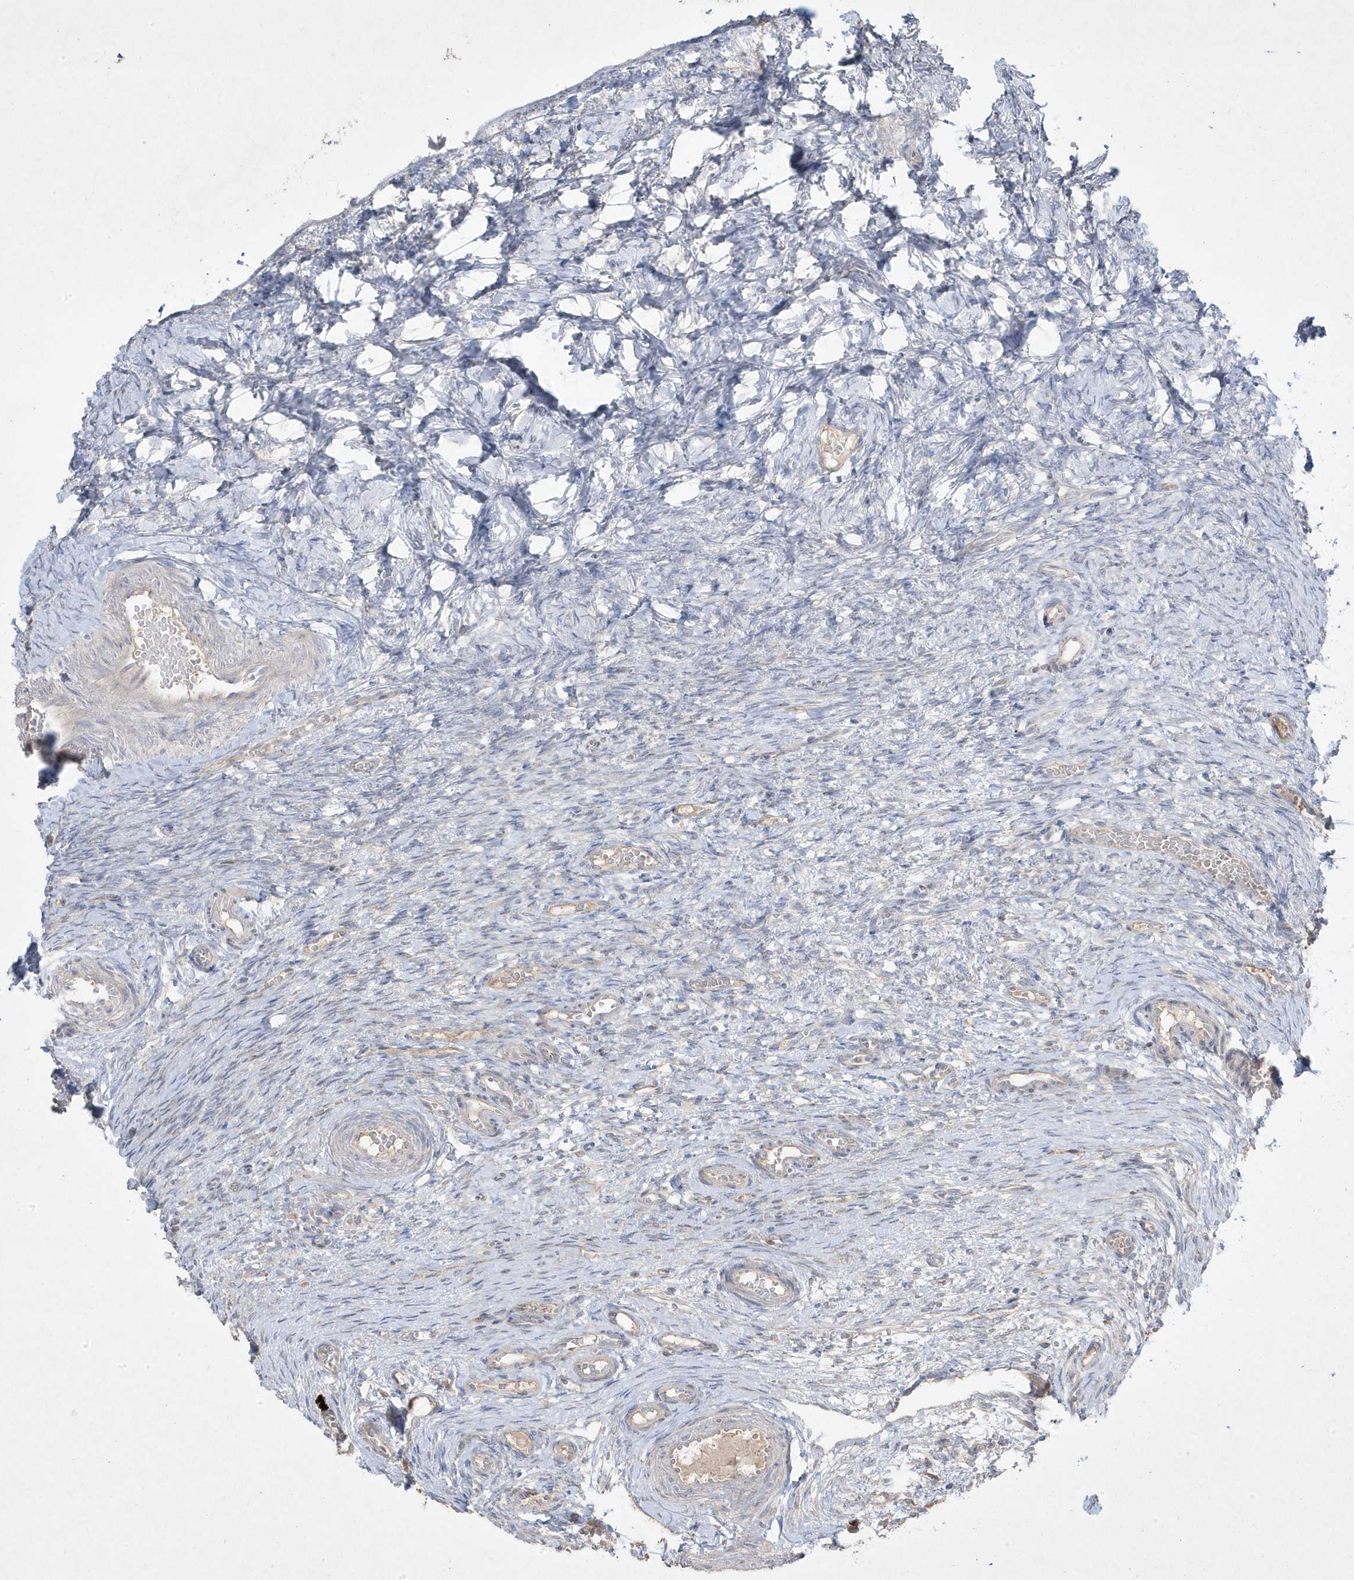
{"staining": {"intensity": "negative", "quantity": "none", "location": "none"}, "tissue": "ovary", "cell_type": "Ovarian stroma cells", "image_type": "normal", "snomed": [{"axis": "morphology", "description": "Adenocarcinoma, NOS"}, {"axis": "topography", "description": "Endometrium"}], "caption": "IHC image of benign ovary stained for a protein (brown), which exhibits no expression in ovarian stroma cells. Brightfield microscopy of IHC stained with DAB (3,3'-diaminobenzidine) (brown) and hematoxylin (blue), captured at high magnification.", "gene": "RGL4", "patient": {"sex": "female", "age": 32}}